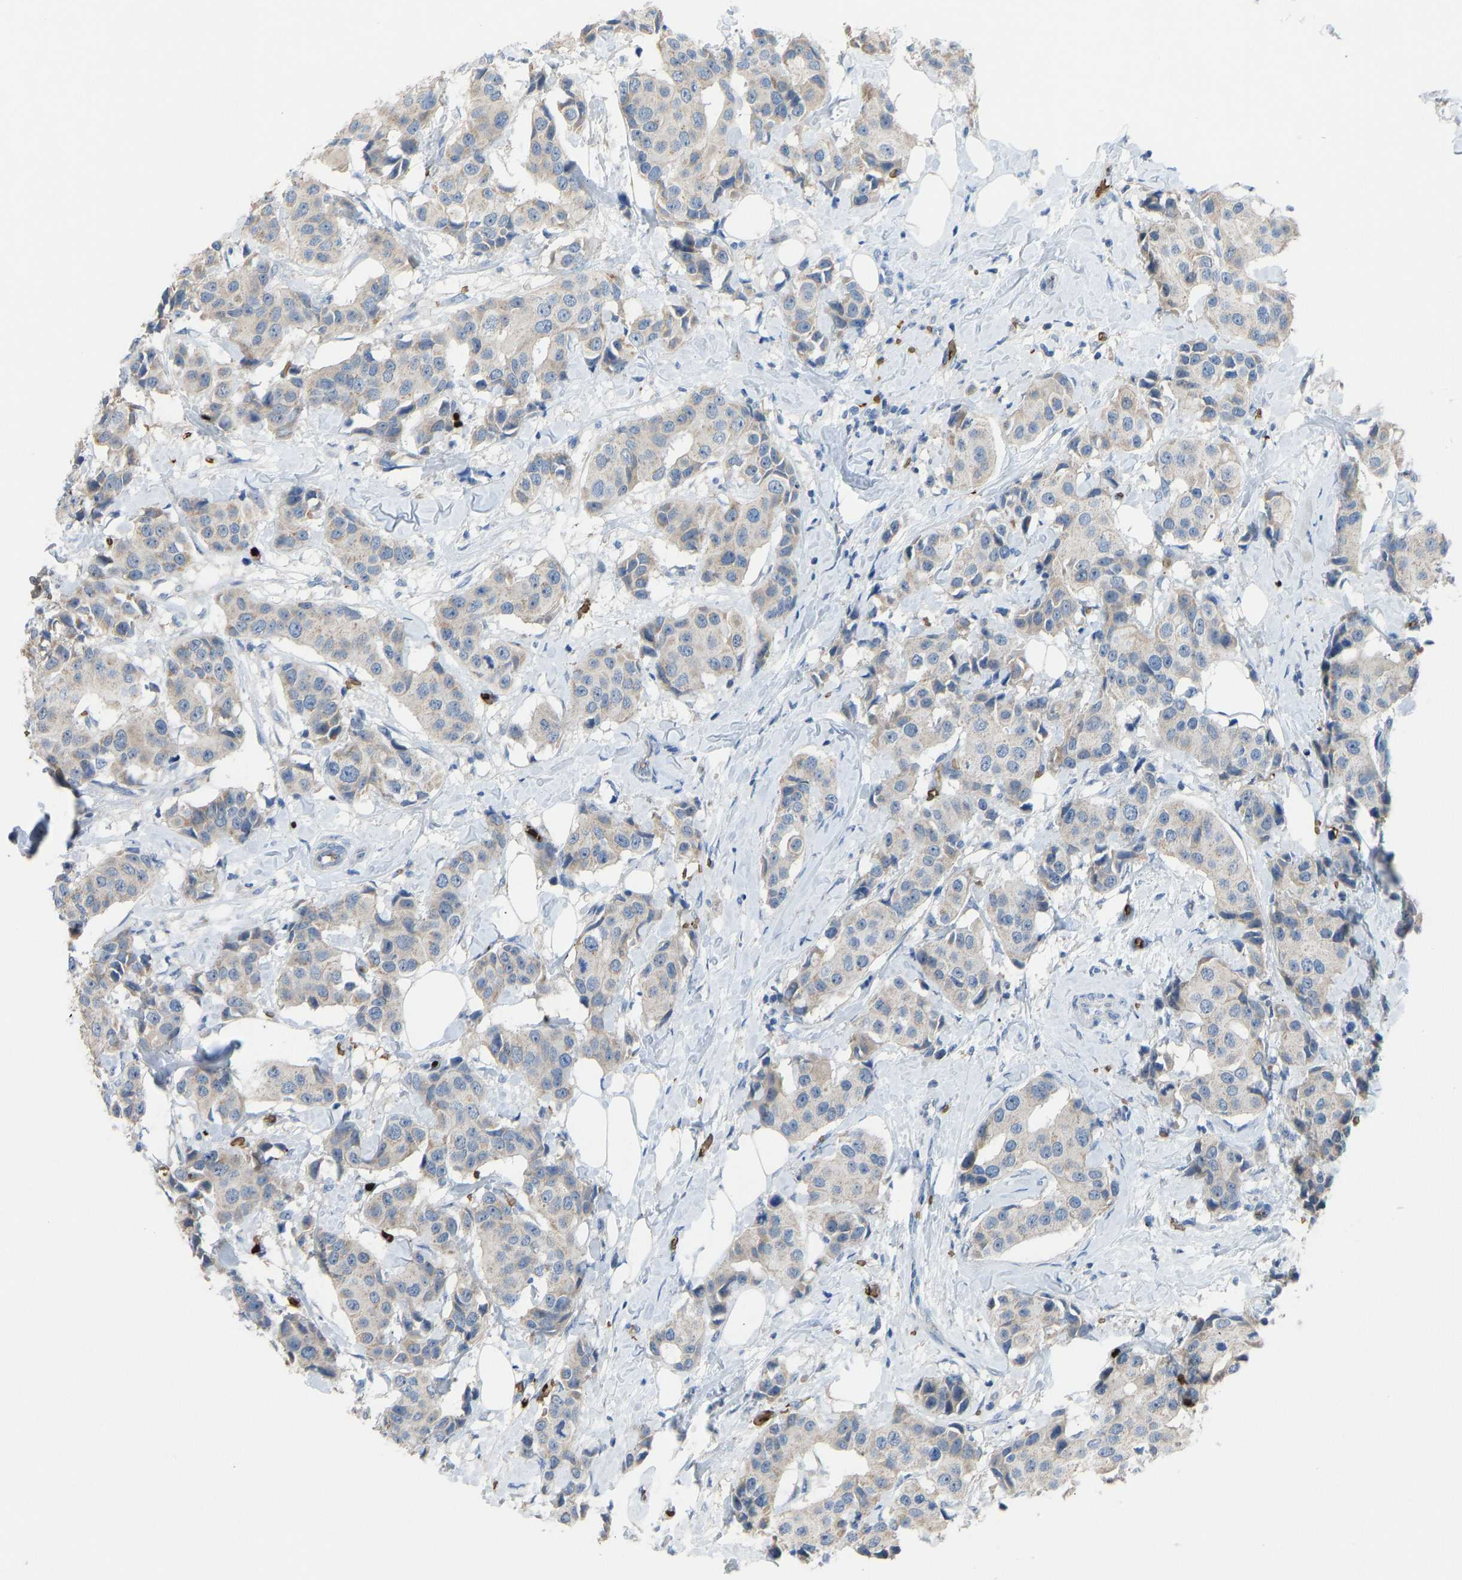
{"staining": {"intensity": "negative", "quantity": "none", "location": "none"}, "tissue": "breast cancer", "cell_type": "Tumor cells", "image_type": "cancer", "snomed": [{"axis": "morphology", "description": "Normal tissue, NOS"}, {"axis": "morphology", "description": "Duct carcinoma"}, {"axis": "topography", "description": "Breast"}], "caption": "Breast cancer was stained to show a protein in brown. There is no significant staining in tumor cells. Nuclei are stained in blue.", "gene": "PIGS", "patient": {"sex": "female", "age": 39}}